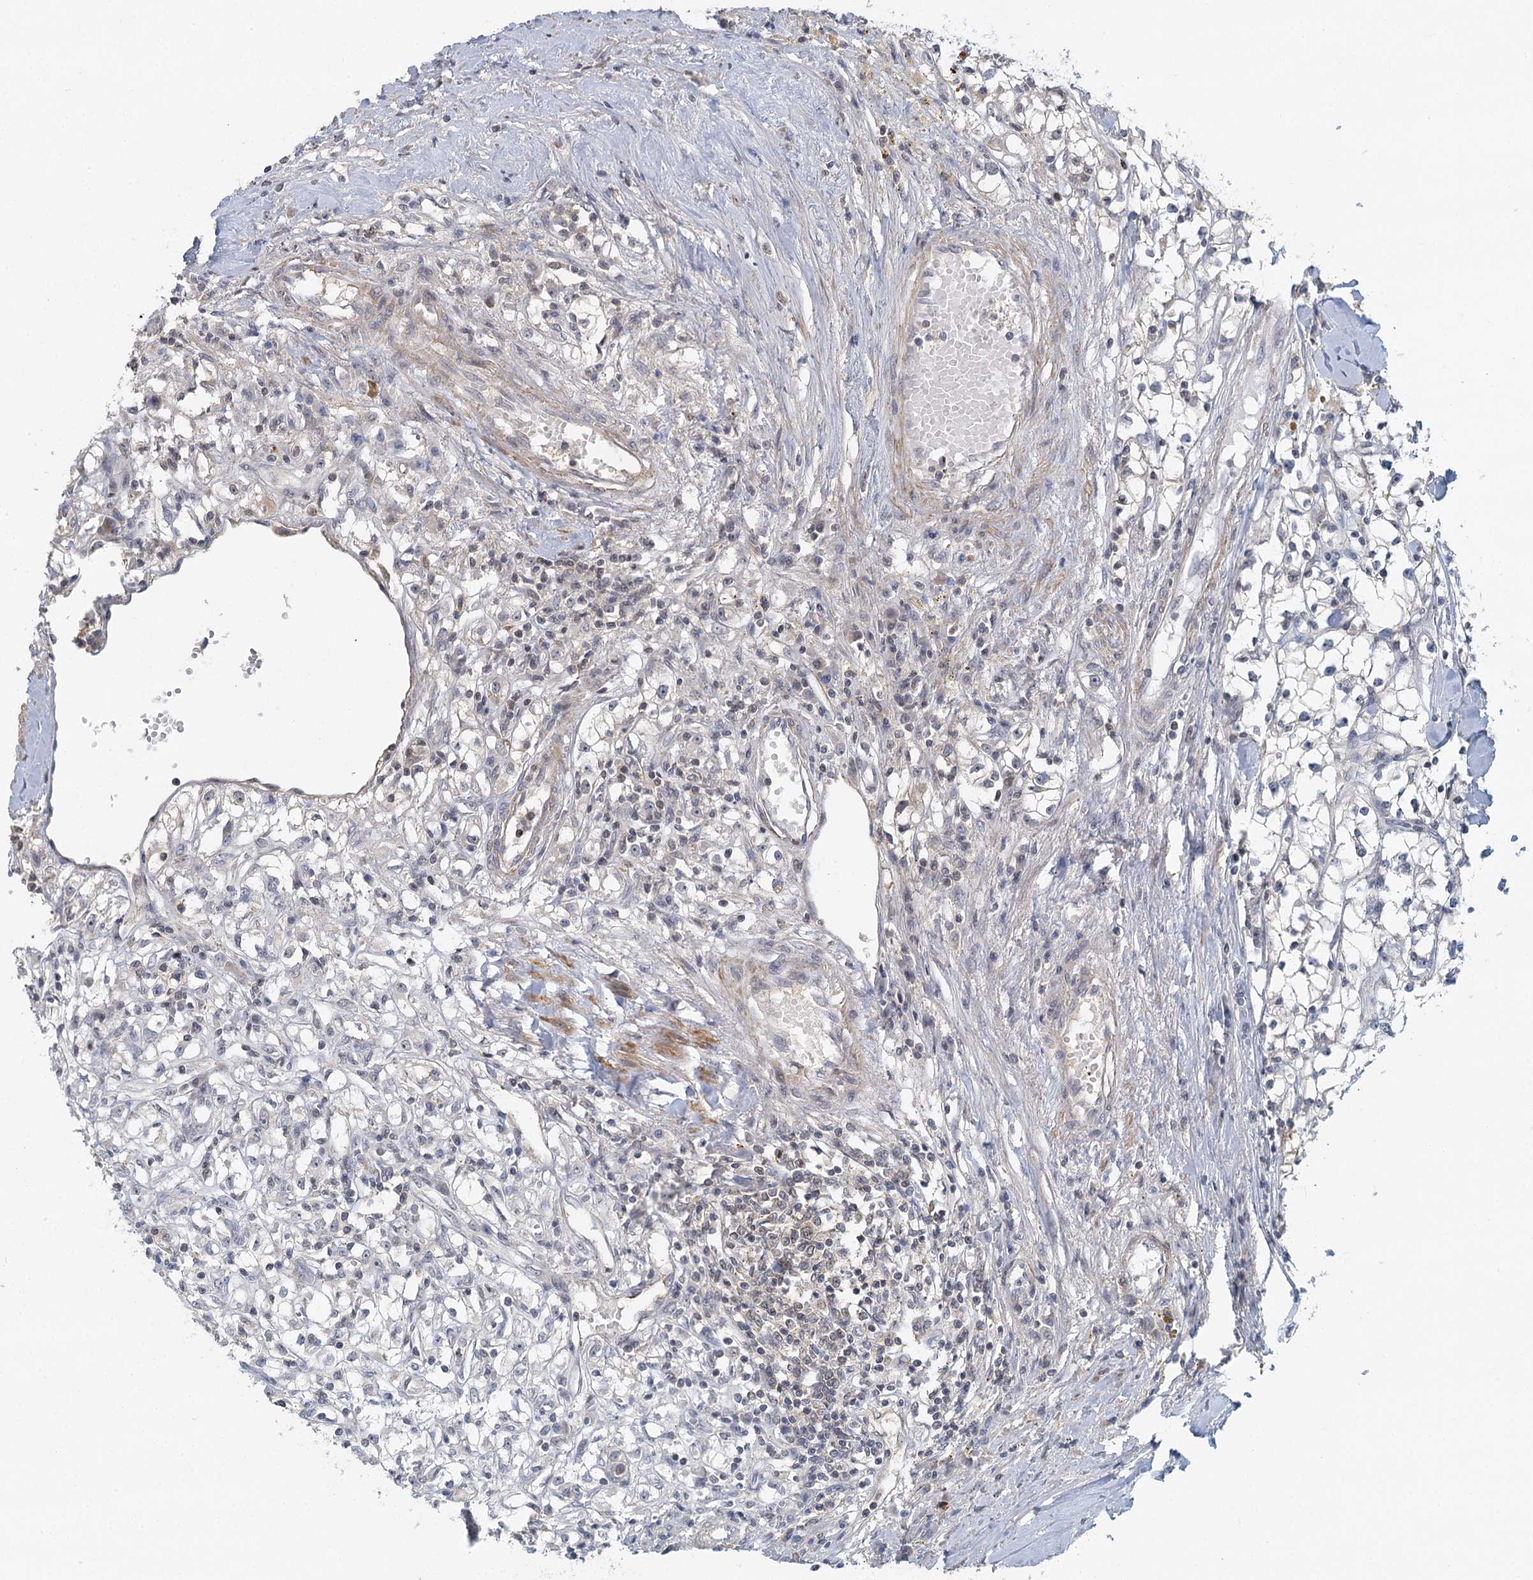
{"staining": {"intensity": "negative", "quantity": "none", "location": "none"}, "tissue": "renal cancer", "cell_type": "Tumor cells", "image_type": "cancer", "snomed": [{"axis": "morphology", "description": "Adenocarcinoma, NOS"}, {"axis": "topography", "description": "Kidney"}], "caption": "A high-resolution histopathology image shows immunohistochemistry (IHC) staining of adenocarcinoma (renal), which shows no significant positivity in tumor cells.", "gene": "GPATCH11", "patient": {"sex": "male", "age": 56}}